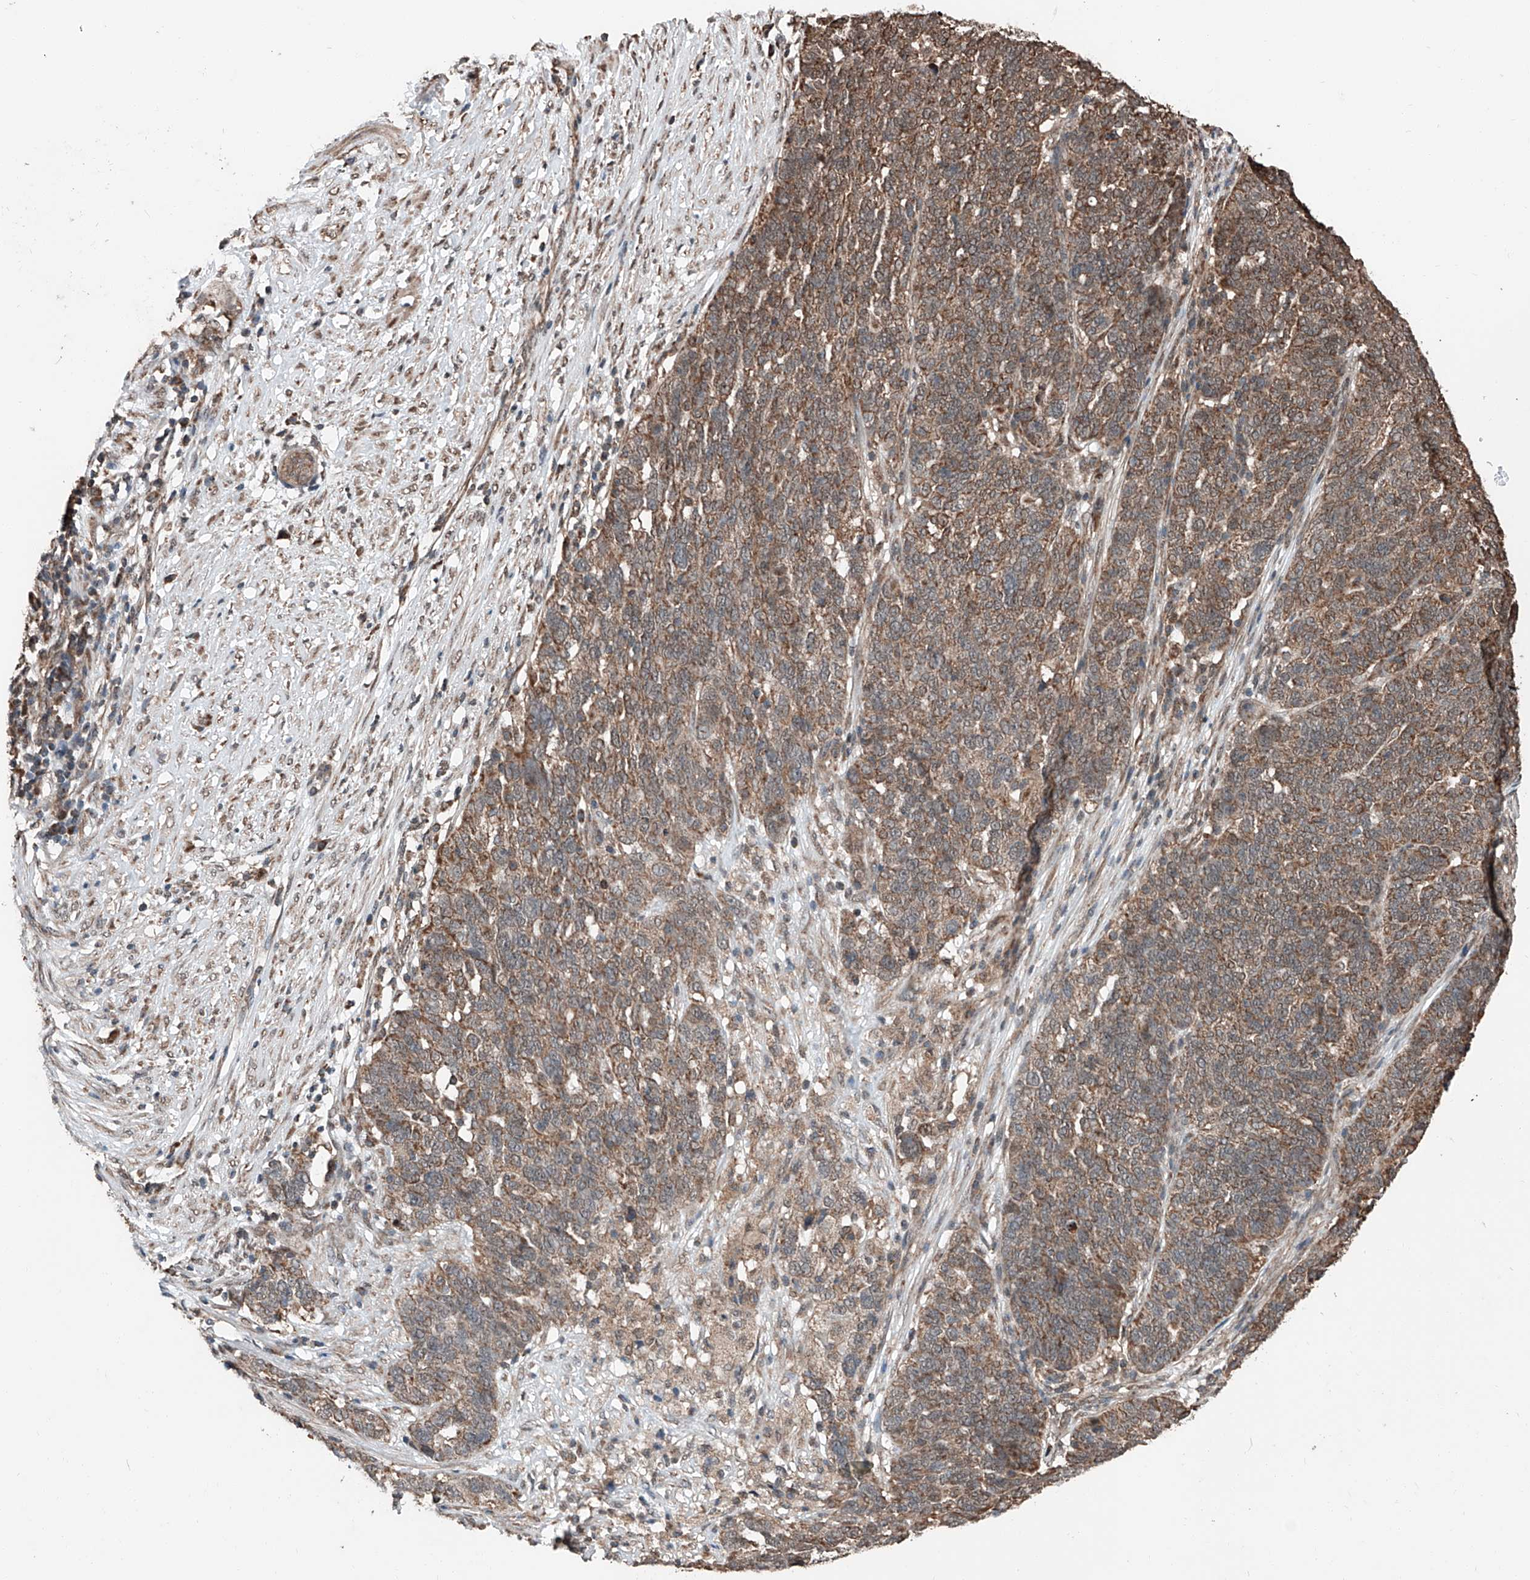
{"staining": {"intensity": "moderate", "quantity": ">75%", "location": "cytoplasmic/membranous"}, "tissue": "ovarian cancer", "cell_type": "Tumor cells", "image_type": "cancer", "snomed": [{"axis": "morphology", "description": "Cystadenocarcinoma, serous, NOS"}, {"axis": "topography", "description": "Ovary"}], "caption": "This histopathology image demonstrates IHC staining of human serous cystadenocarcinoma (ovarian), with medium moderate cytoplasmic/membranous expression in about >75% of tumor cells.", "gene": "ZNF445", "patient": {"sex": "female", "age": 59}}